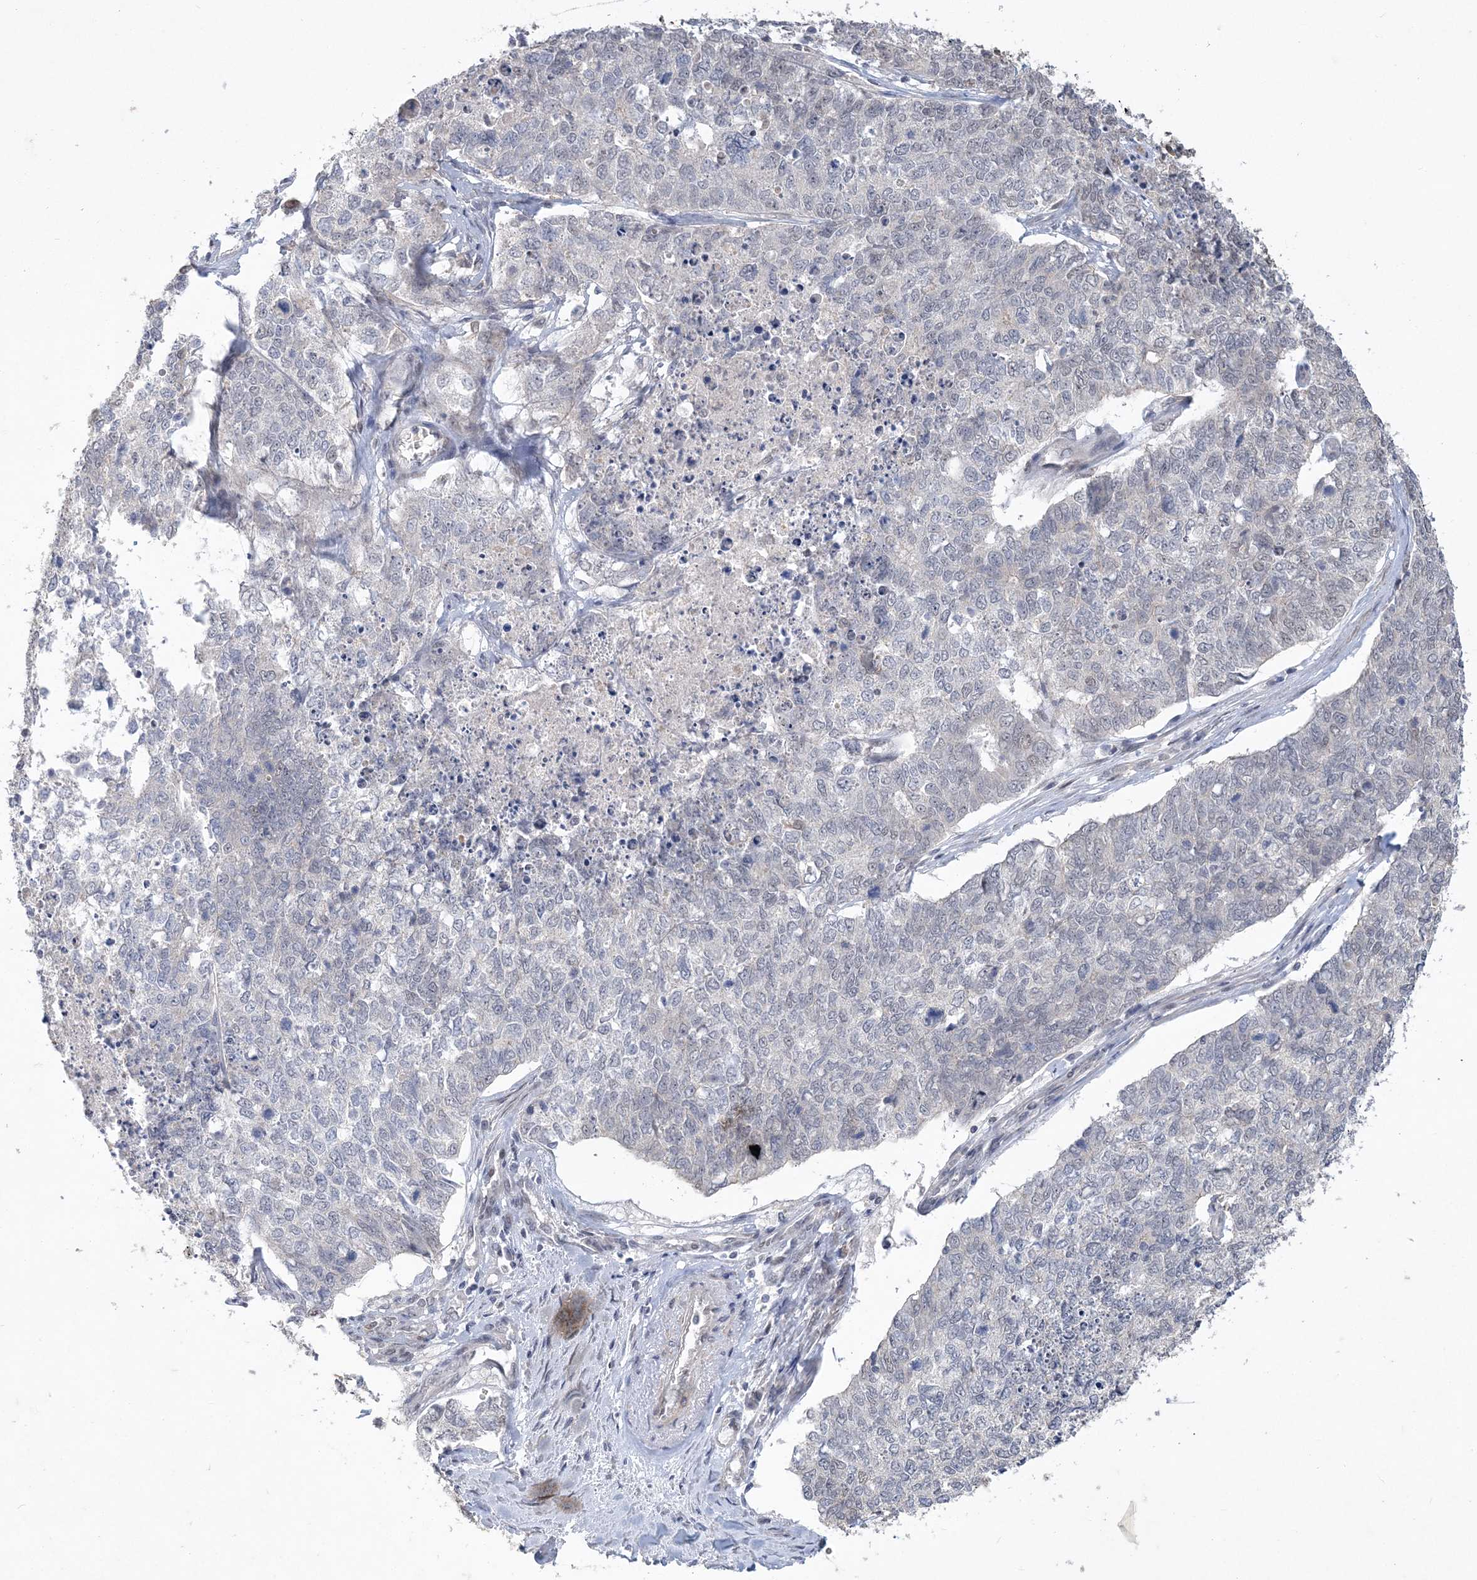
{"staining": {"intensity": "negative", "quantity": "none", "location": "none"}, "tissue": "cervical cancer", "cell_type": "Tumor cells", "image_type": "cancer", "snomed": [{"axis": "morphology", "description": "Squamous cell carcinoma, NOS"}, {"axis": "topography", "description": "Cervix"}], "caption": "Tumor cells are negative for brown protein staining in squamous cell carcinoma (cervical). (Stains: DAB (3,3'-diaminobenzidine) immunohistochemistry (IHC) with hematoxylin counter stain, Microscopy: brightfield microscopy at high magnification).", "gene": "TSPEAR", "patient": {"sex": "female", "age": 63}}